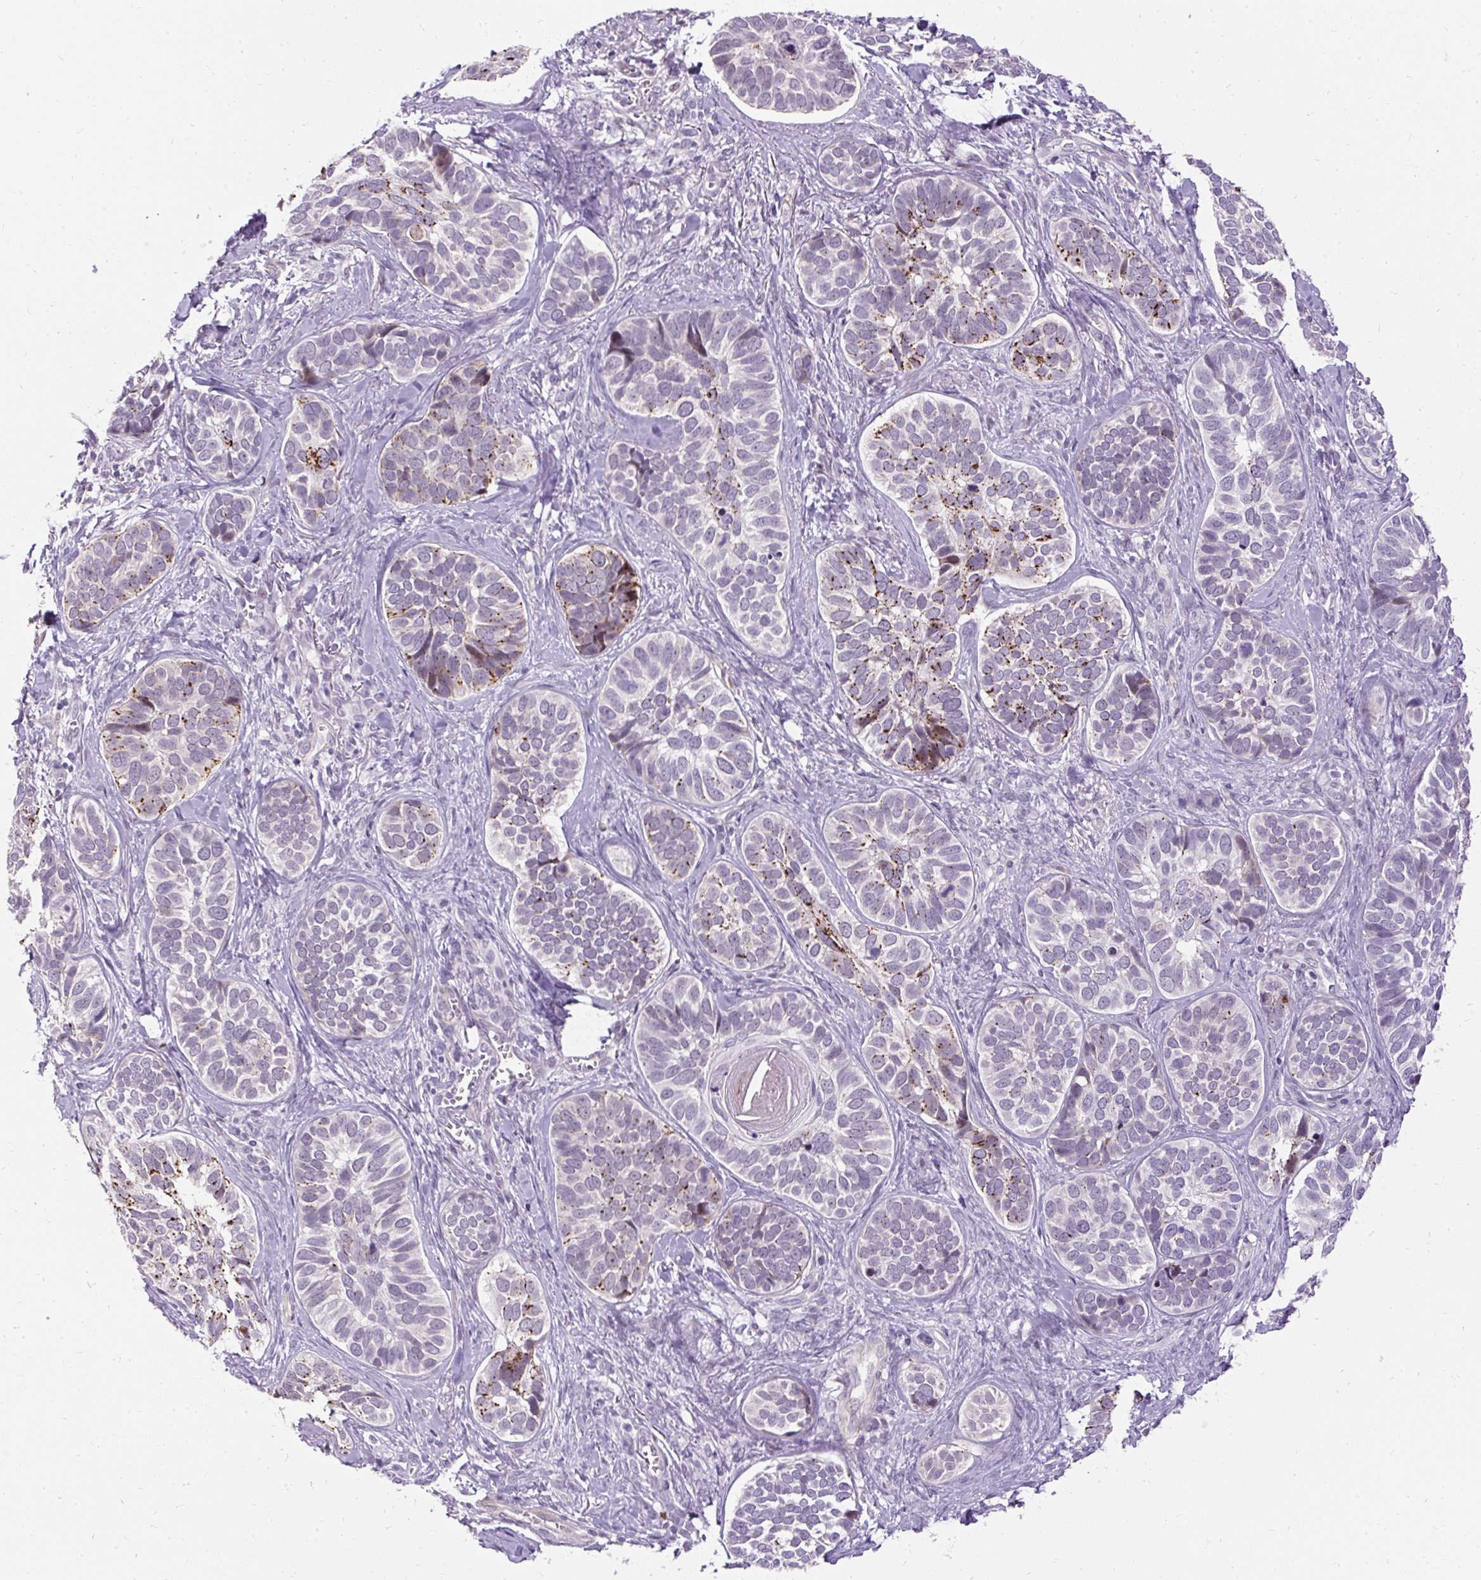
{"staining": {"intensity": "negative", "quantity": "none", "location": "none"}, "tissue": "skin cancer", "cell_type": "Tumor cells", "image_type": "cancer", "snomed": [{"axis": "morphology", "description": "Basal cell carcinoma"}, {"axis": "topography", "description": "Skin"}], "caption": "Tumor cells show no significant staining in basal cell carcinoma (skin).", "gene": "ARHGEF18", "patient": {"sex": "male", "age": 62}}